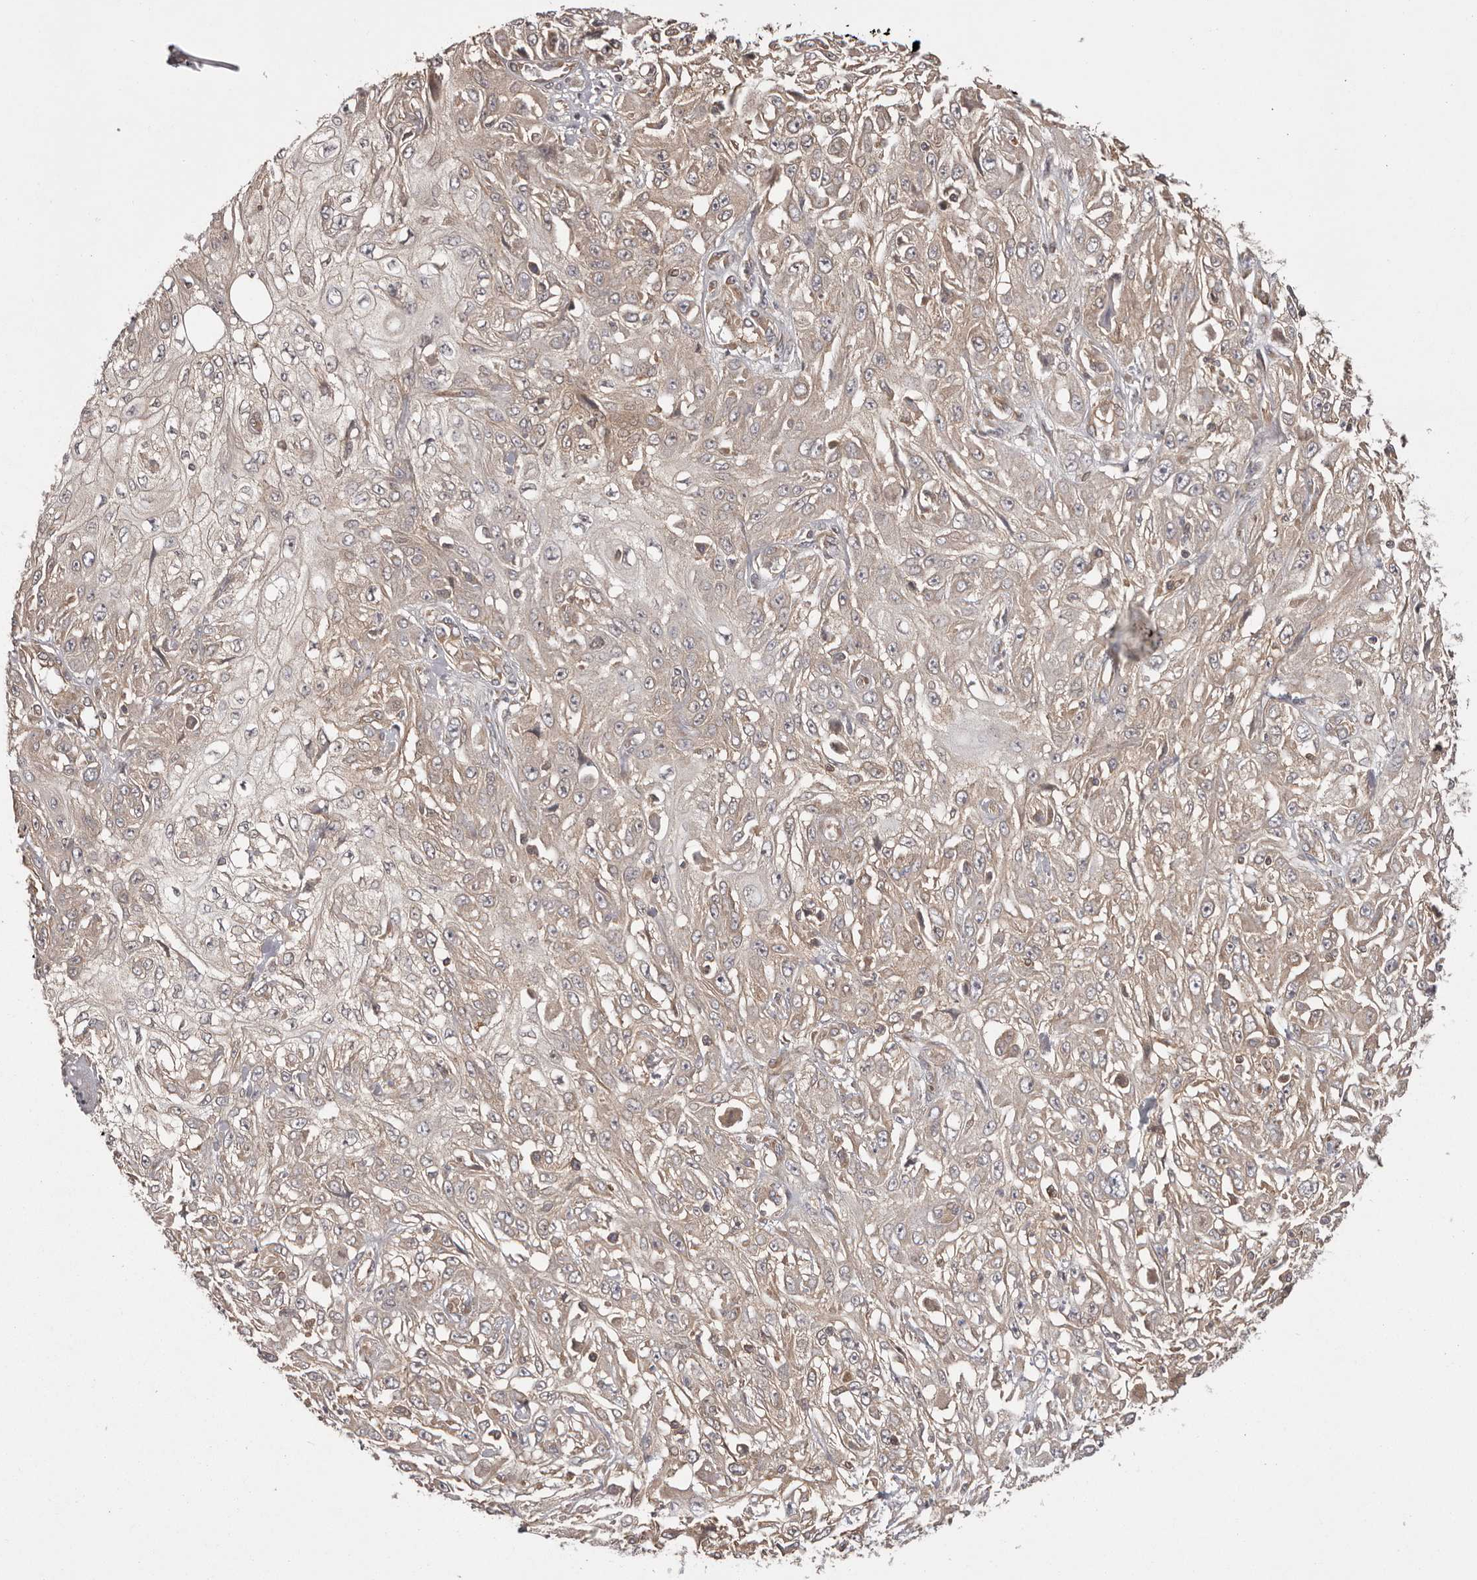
{"staining": {"intensity": "weak", "quantity": "<25%", "location": "cytoplasmic/membranous"}, "tissue": "skin cancer", "cell_type": "Tumor cells", "image_type": "cancer", "snomed": [{"axis": "morphology", "description": "Squamous cell carcinoma, NOS"}, {"axis": "morphology", "description": "Squamous cell carcinoma, metastatic, NOS"}, {"axis": "topography", "description": "Skin"}, {"axis": "topography", "description": "Lymph node"}], "caption": "Immunohistochemical staining of skin cancer reveals no significant positivity in tumor cells.", "gene": "NFKBIA", "patient": {"sex": "male", "age": 75}}